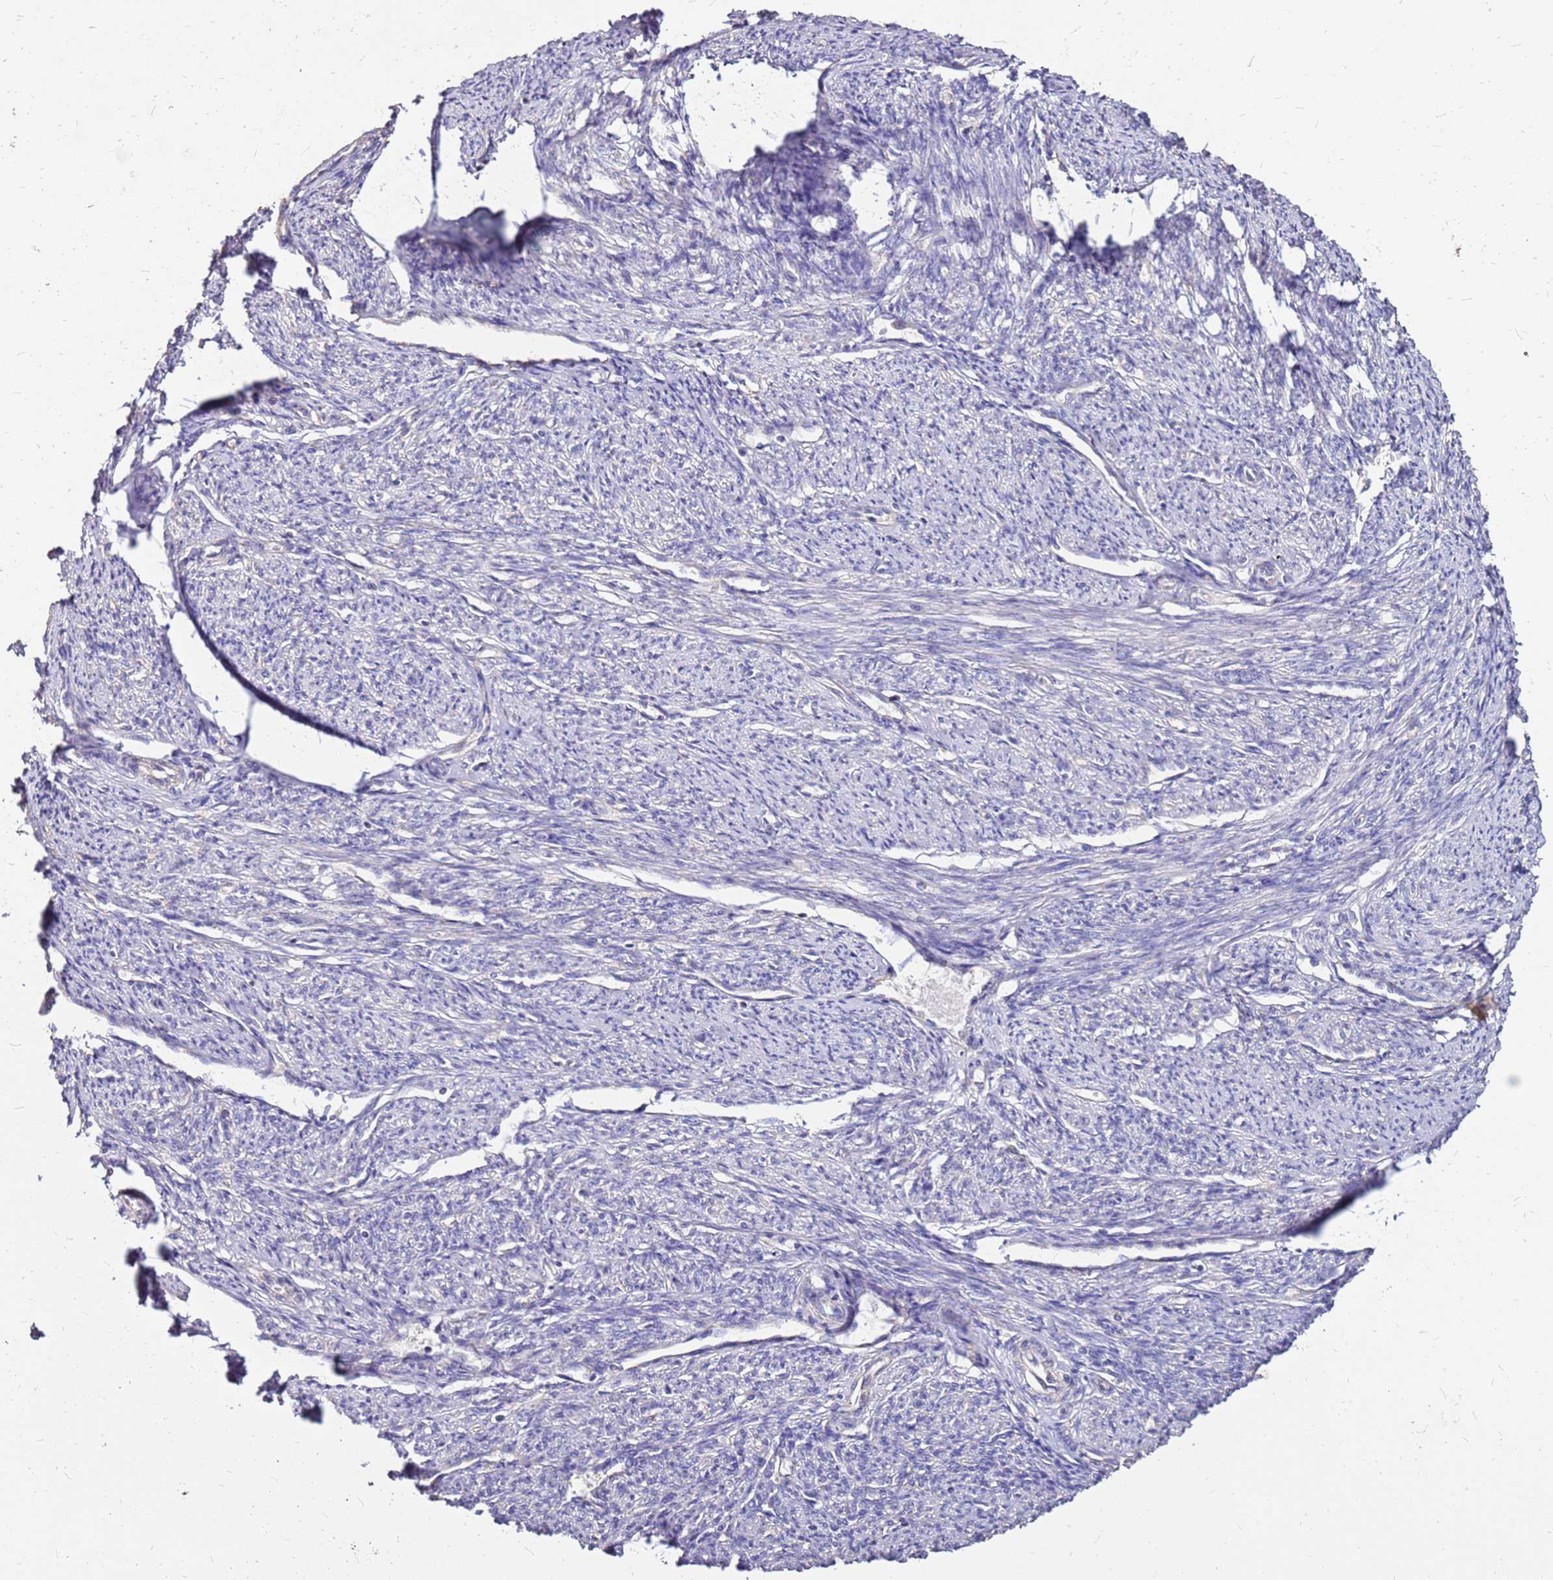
{"staining": {"intensity": "moderate", "quantity": "25%-75%", "location": "cytoplasmic/membranous"}, "tissue": "smooth muscle", "cell_type": "Smooth muscle cells", "image_type": "normal", "snomed": [{"axis": "morphology", "description": "Normal tissue, NOS"}, {"axis": "topography", "description": "Smooth muscle"}, {"axis": "topography", "description": "Uterus"}], "caption": "Immunohistochemical staining of normal smooth muscle reveals medium levels of moderate cytoplasmic/membranous expression in approximately 25%-75% of smooth muscle cells.", "gene": "EXD3", "patient": {"sex": "female", "age": 59}}